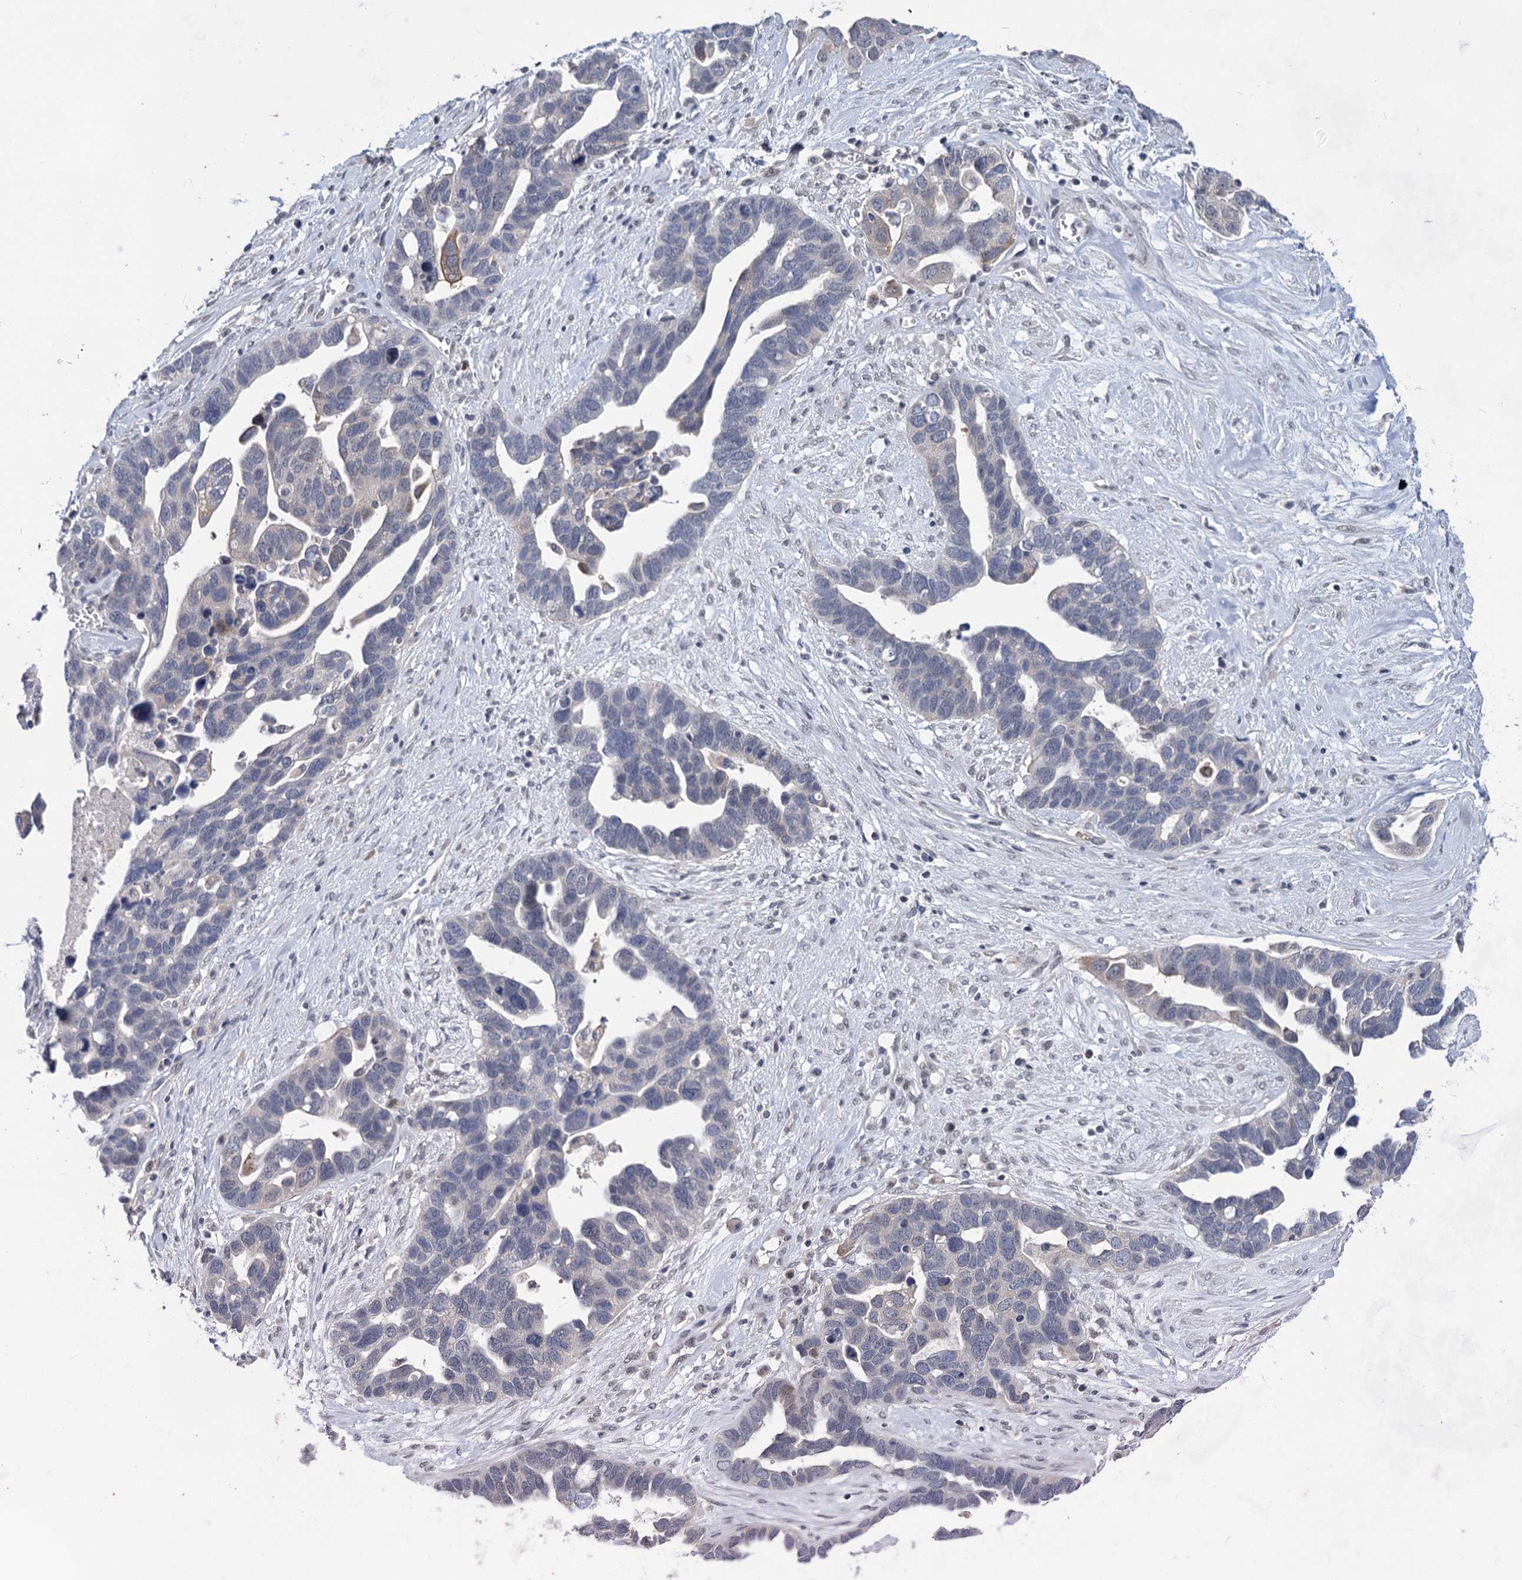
{"staining": {"intensity": "negative", "quantity": "none", "location": "none"}, "tissue": "ovarian cancer", "cell_type": "Tumor cells", "image_type": "cancer", "snomed": [{"axis": "morphology", "description": "Cystadenocarcinoma, serous, NOS"}, {"axis": "topography", "description": "Ovary"}], "caption": "There is no significant positivity in tumor cells of serous cystadenocarcinoma (ovarian). Brightfield microscopy of immunohistochemistry (IHC) stained with DAB (3,3'-diaminobenzidine) (brown) and hematoxylin (blue), captured at high magnification.", "gene": "TTC17", "patient": {"sex": "female", "age": 54}}